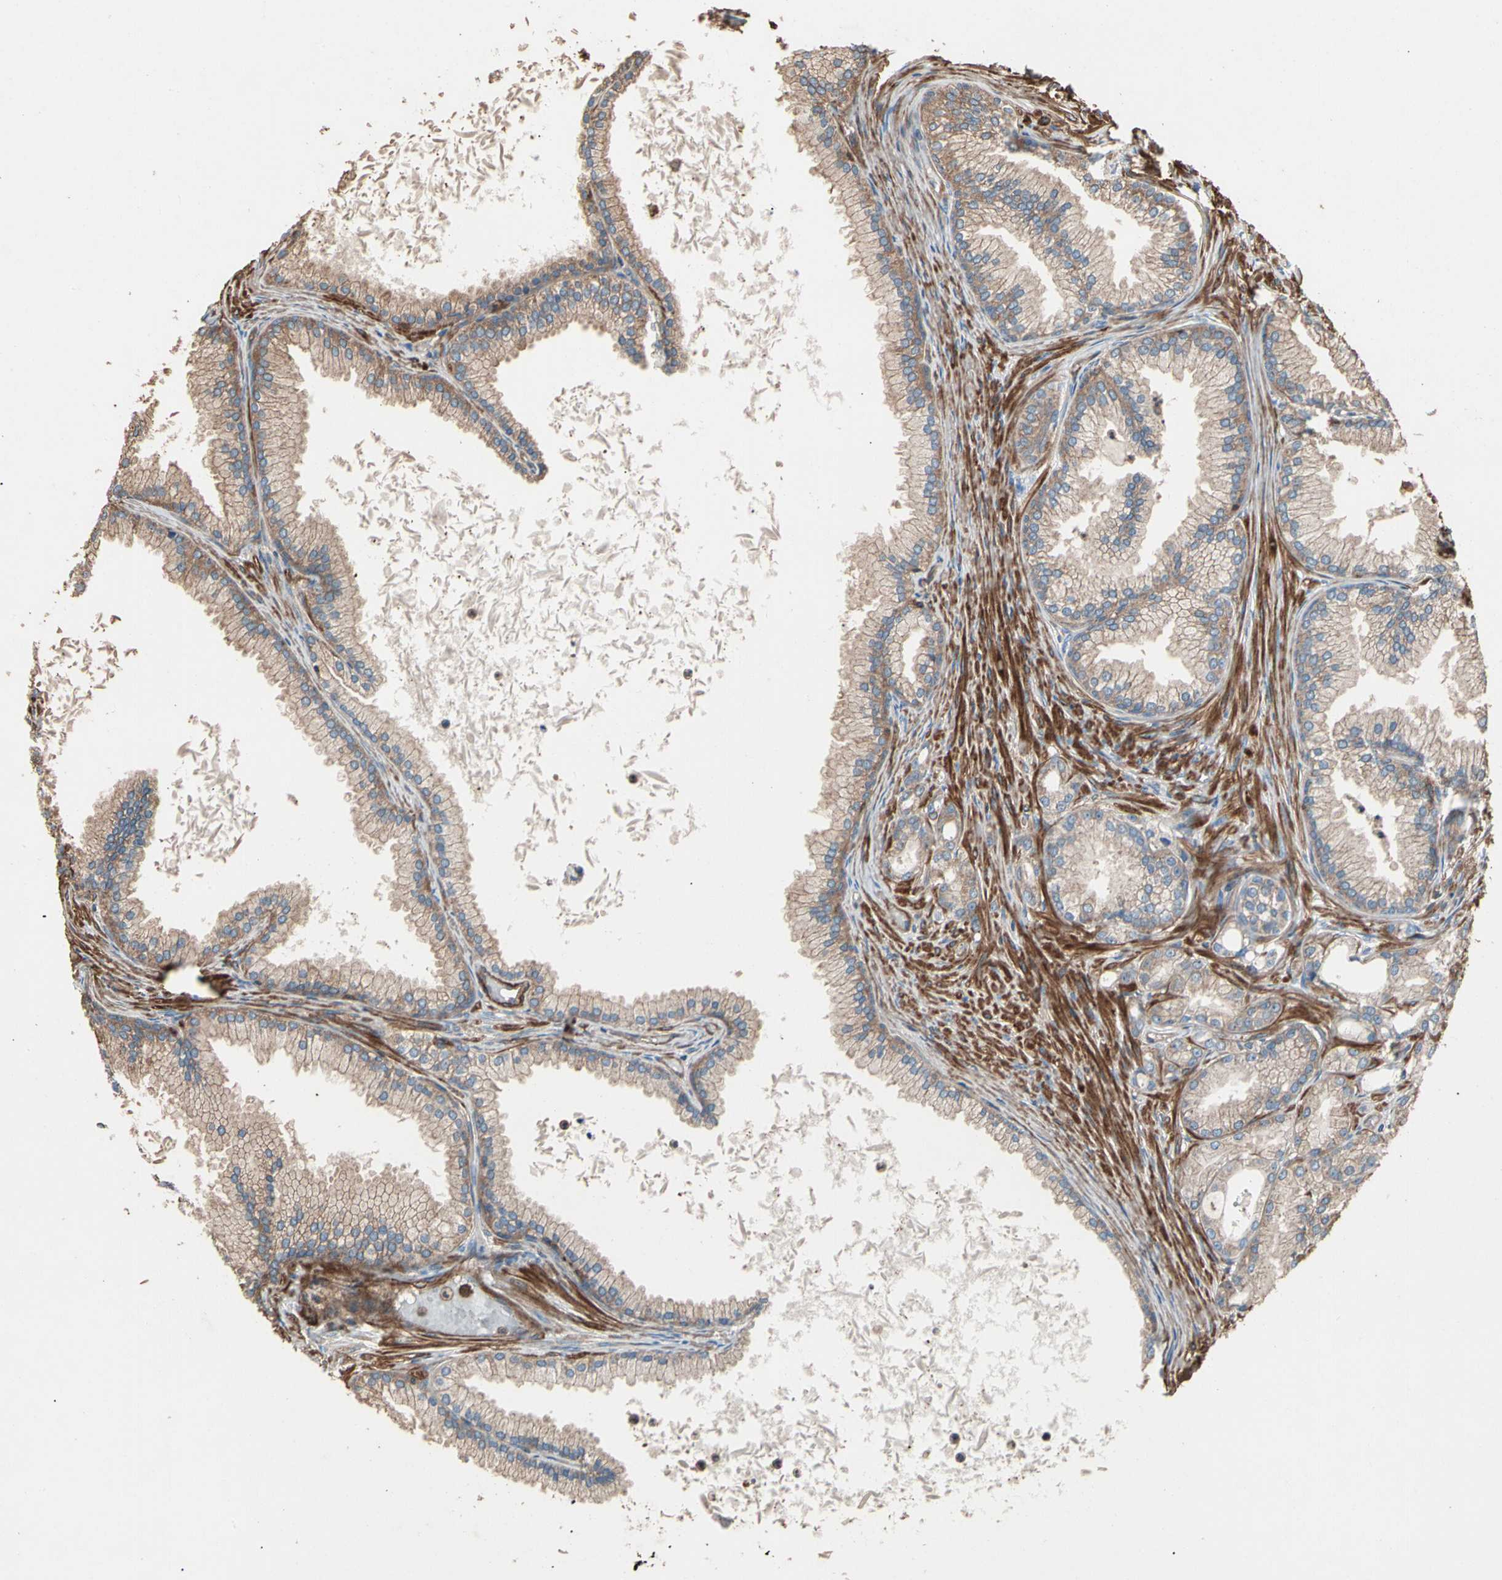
{"staining": {"intensity": "moderate", "quantity": ">75%", "location": "cytoplasmic/membranous"}, "tissue": "prostate cancer", "cell_type": "Tumor cells", "image_type": "cancer", "snomed": [{"axis": "morphology", "description": "Adenocarcinoma, Low grade"}, {"axis": "topography", "description": "Prostate"}], "caption": "A brown stain highlights moderate cytoplasmic/membranous staining of a protein in prostate cancer (low-grade adenocarcinoma) tumor cells.", "gene": "AGBL2", "patient": {"sex": "male", "age": 72}}